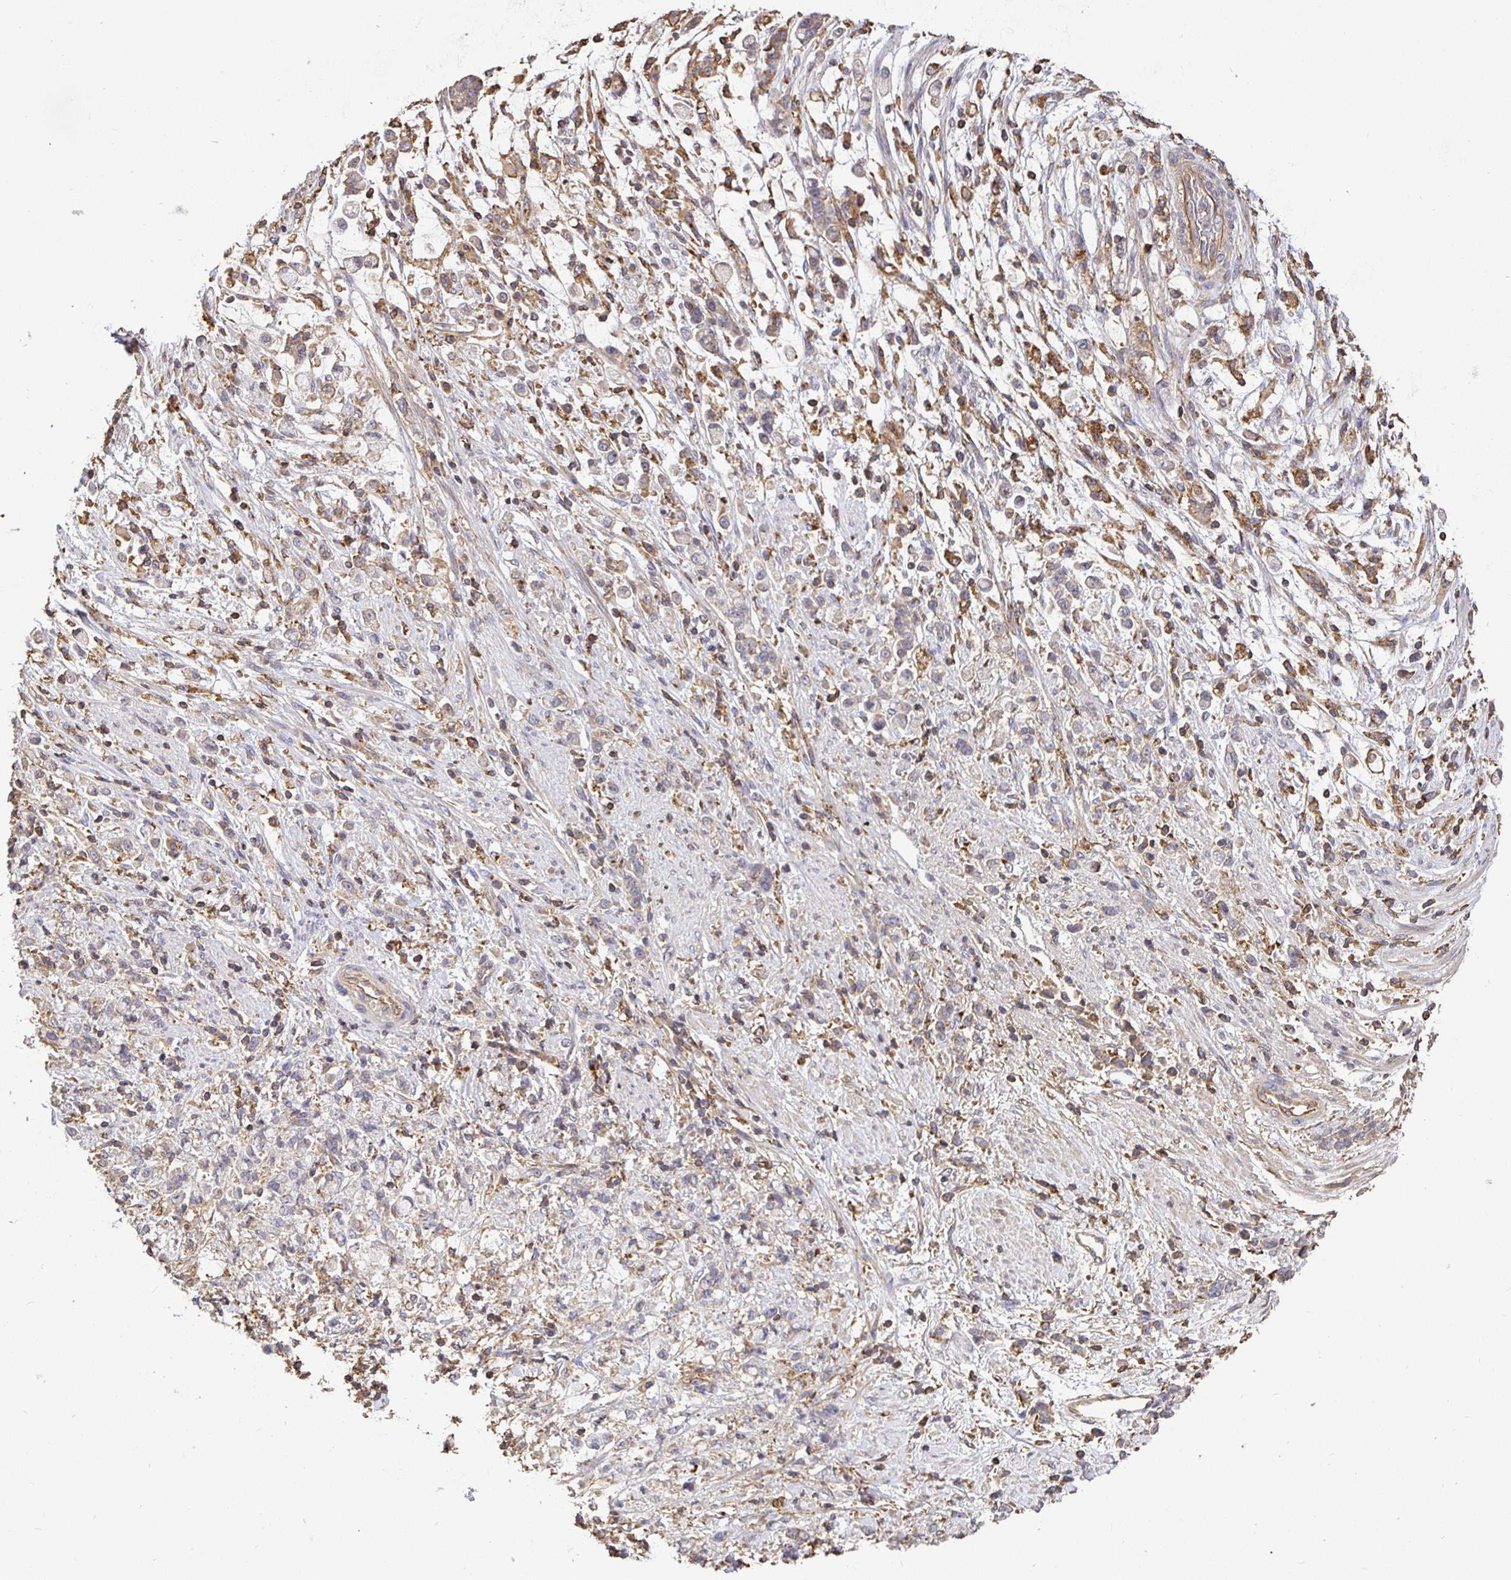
{"staining": {"intensity": "weak", "quantity": "25%-75%", "location": "cytoplasmic/membranous"}, "tissue": "stomach cancer", "cell_type": "Tumor cells", "image_type": "cancer", "snomed": [{"axis": "morphology", "description": "Adenocarcinoma, NOS"}, {"axis": "topography", "description": "Stomach"}], "caption": "IHC of stomach cancer displays low levels of weak cytoplasmic/membranous staining in approximately 25%-75% of tumor cells.", "gene": "C1QTNF7", "patient": {"sex": "female", "age": 60}}